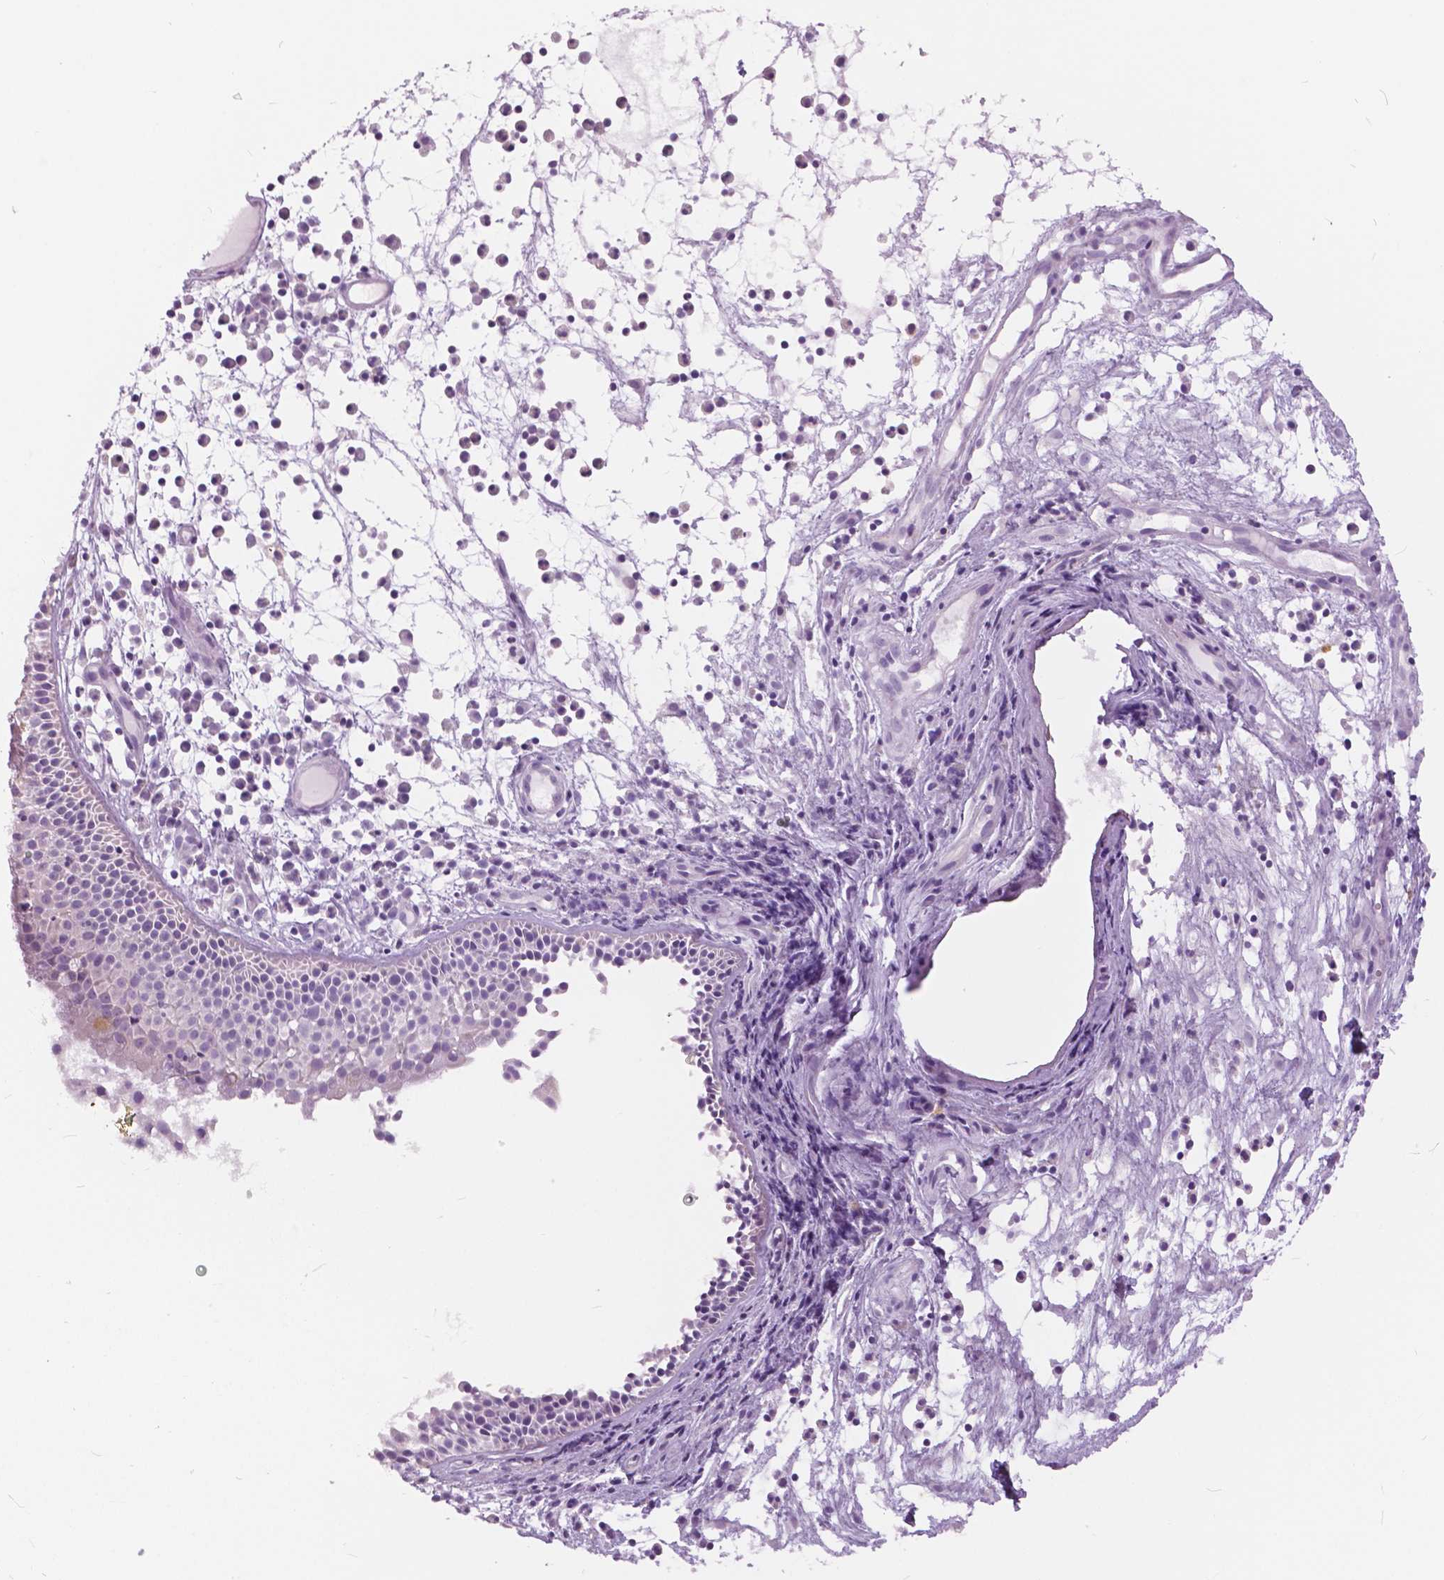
{"staining": {"intensity": "weak", "quantity": "25%-75%", "location": "cytoplasmic/membranous"}, "tissue": "nasopharynx", "cell_type": "Respiratory epithelial cells", "image_type": "normal", "snomed": [{"axis": "morphology", "description": "Normal tissue, NOS"}, {"axis": "topography", "description": "Nasopharynx"}], "caption": "Immunohistochemical staining of unremarkable human nasopharynx exhibits 25%-75% levels of weak cytoplasmic/membranous protein expression in about 25%-75% of respiratory epithelial cells. Nuclei are stained in blue.", "gene": "TP53TG5", "patient": {"sex": "male", "age": 31}}